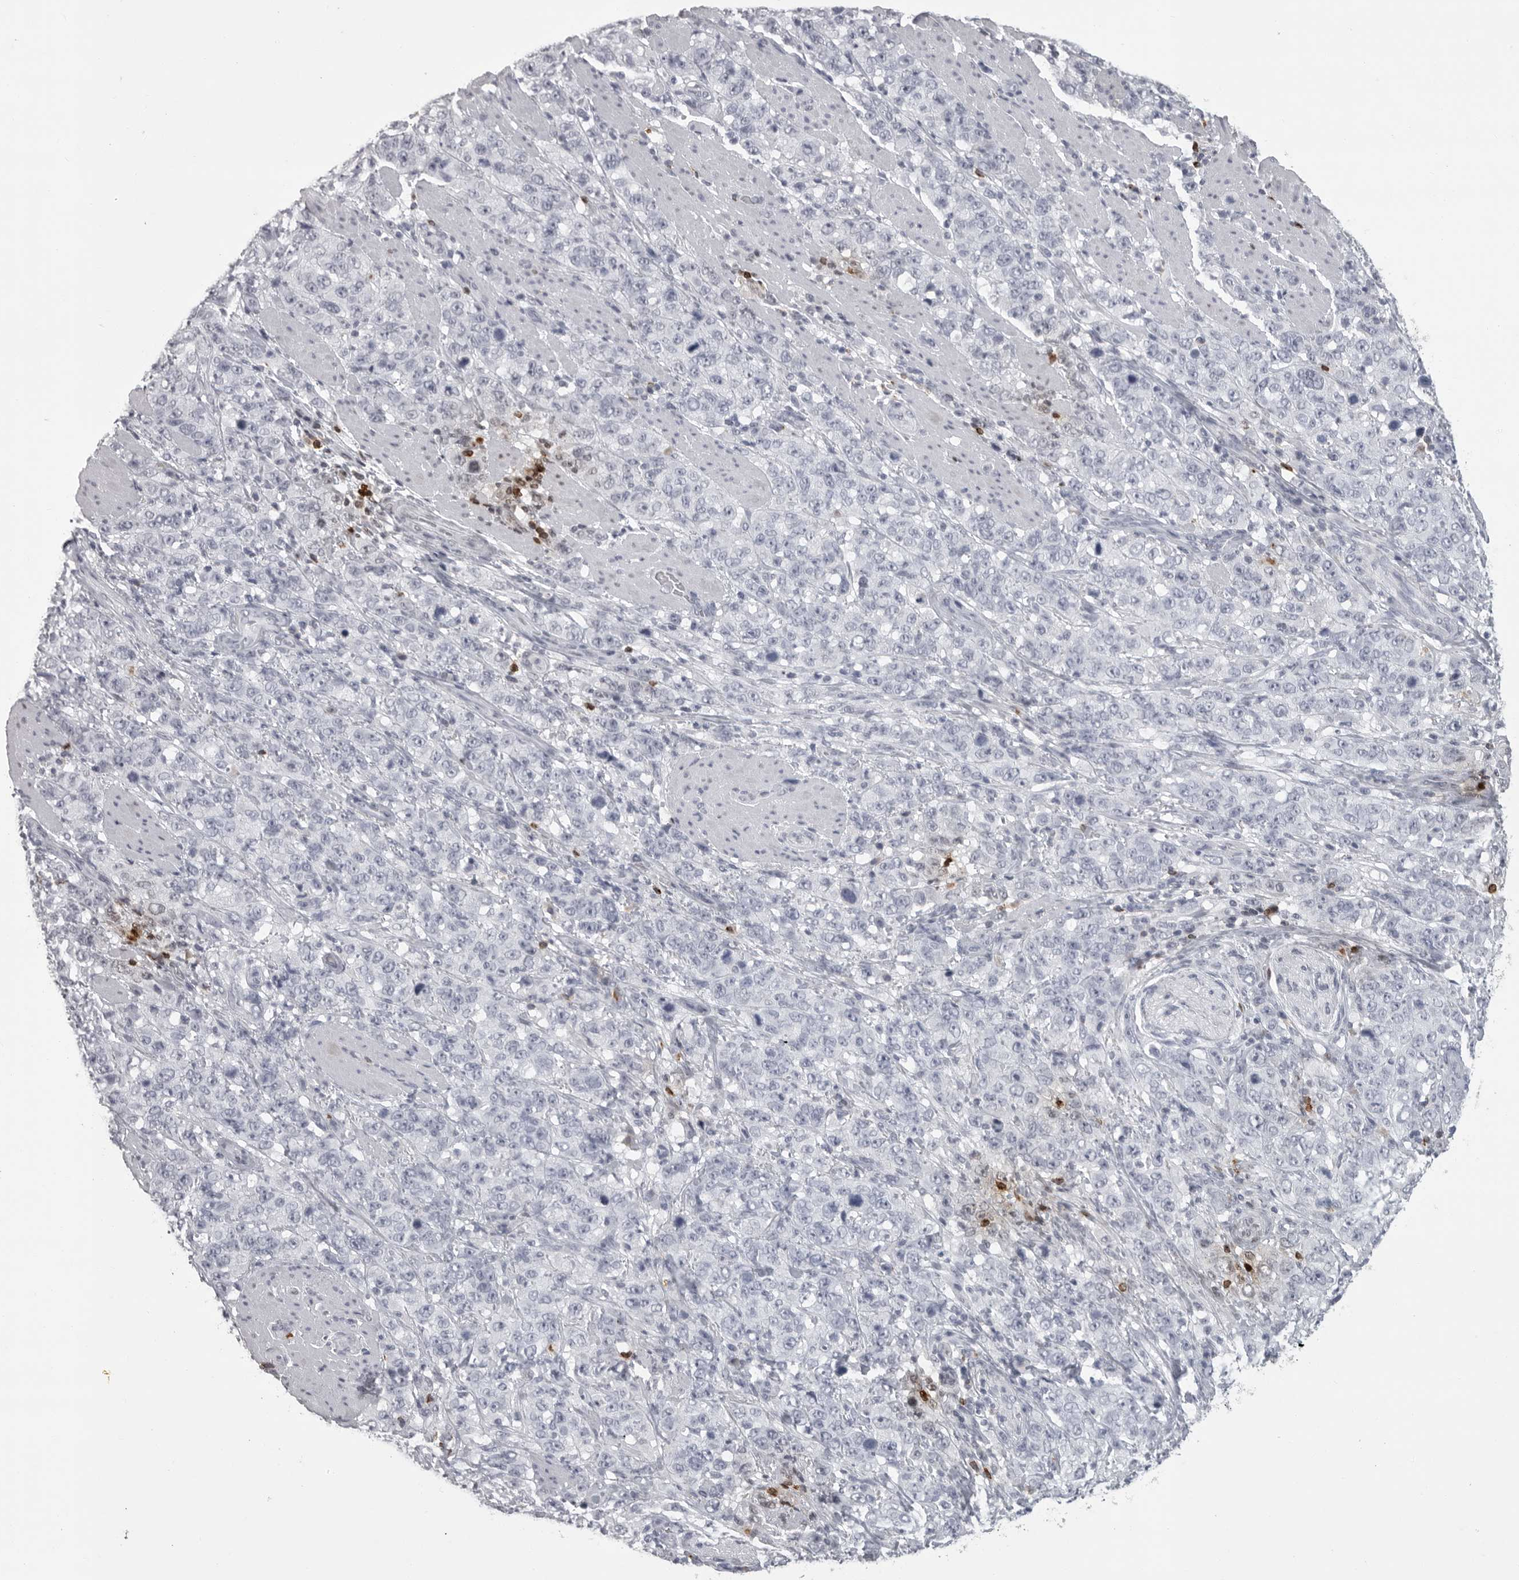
{"staining": {"intensity": "negative", "quantity": "none", "location": "none"}, "tissue": "stomach cancer", "cell_type": "Tumor cells", "image_type": "cancer", "snomed": [{"axis": "morphology", "description": "Adenocarcinoma, NOS"}, {"axis": "topography", "description": "Stomach"}], "caption": "This is a histopathology image of immunohistochemistry (IHC) staining of adenocarcinoma (stomach), which shows no staining in tumor cells.", "gene": "GNLY", "patient": {"sex": "male", "age": 48}}